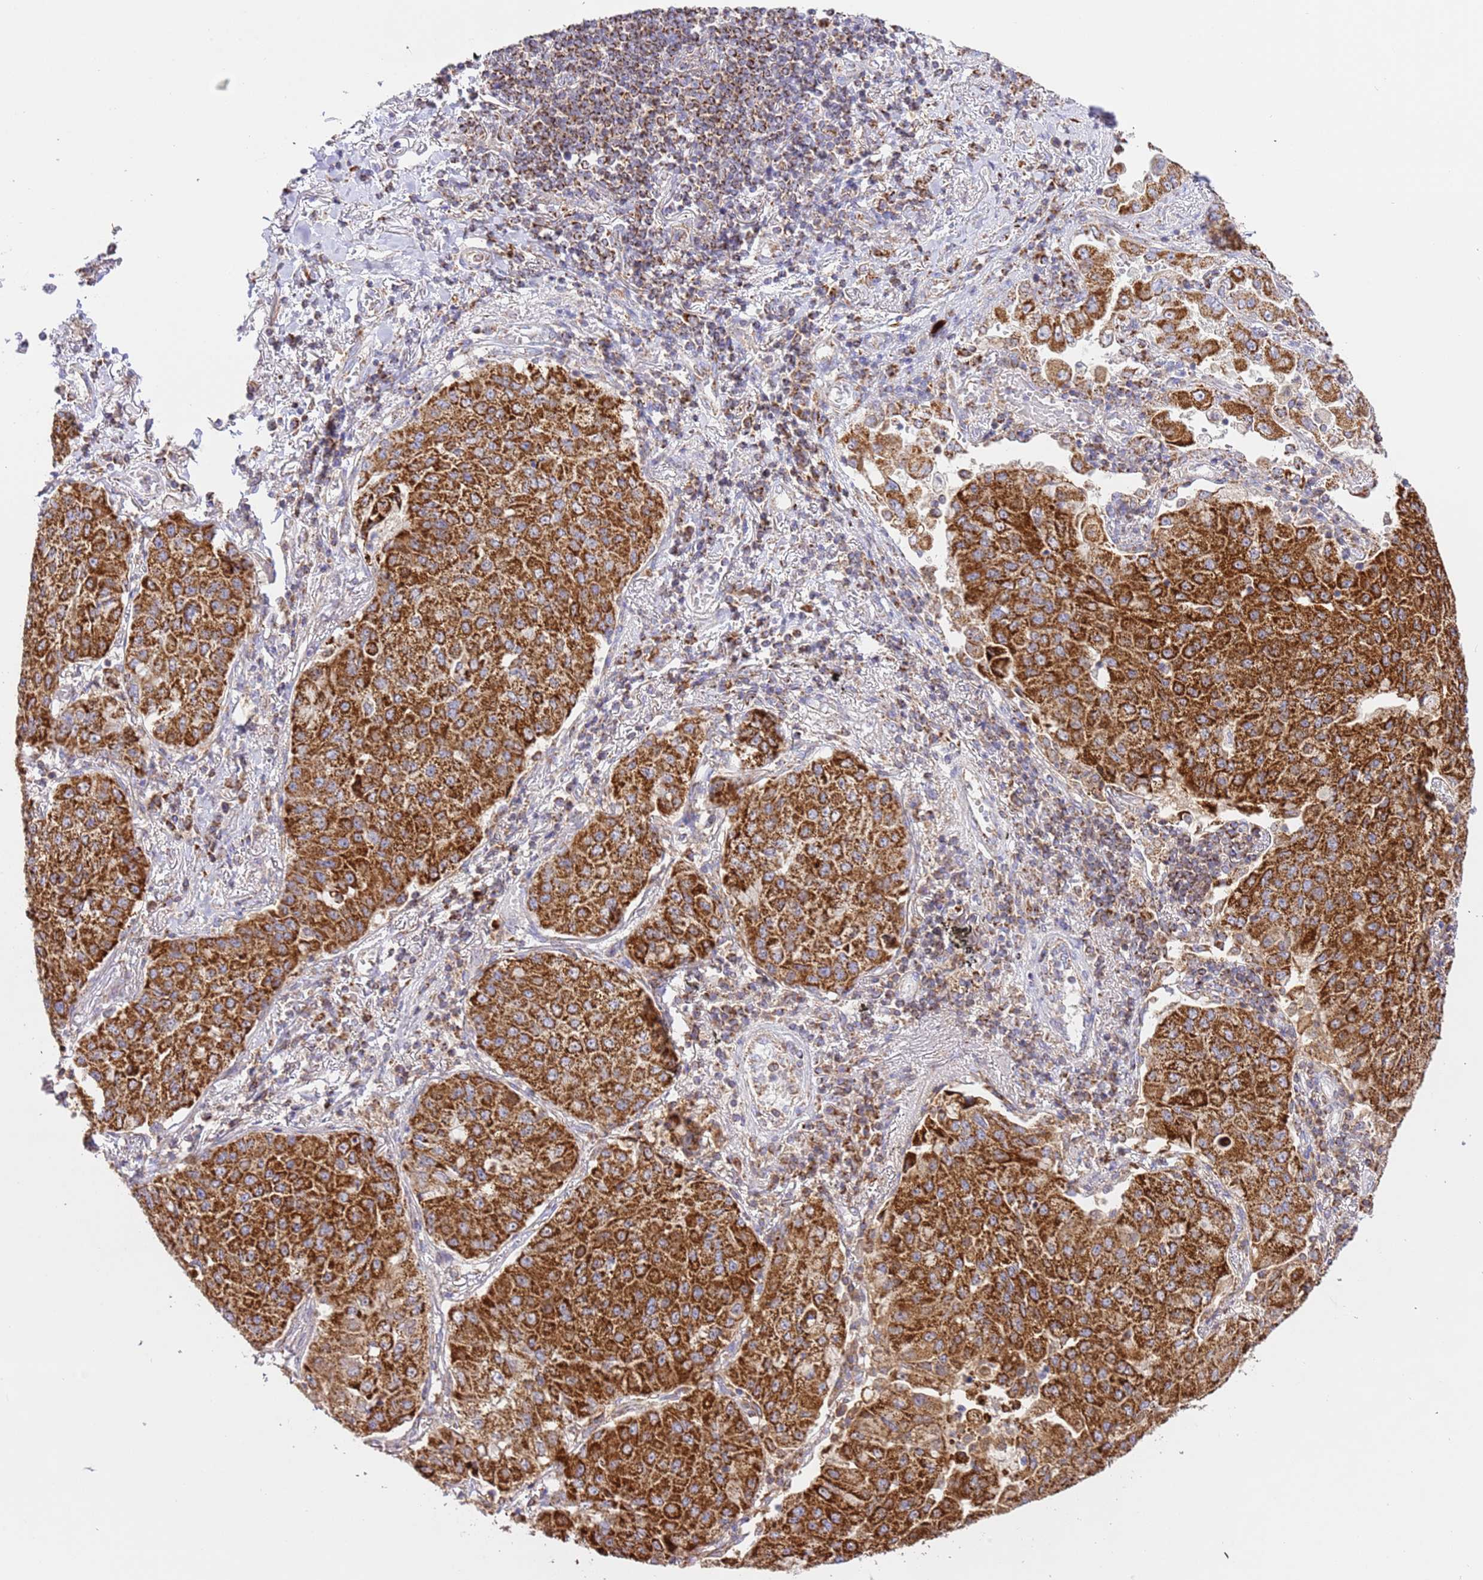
{"staining": {"intensity": "strong", "quantity": ">75%", "location": "cytoplasmic/membranous"}, "tissue": "lung cancer", "cell_type": "Tumor cells", "image_type": "cancer", "snomed": [{"axis": "morphology", "description": "Squamous cell carcinoma, NOS"}, {"axis": "topography", "description": "Lung"}], "caption": "The histopathology image reveals a brown stain indicating the presence of a protein in the cytoplasmic/membranous of tumor cells in lung cancer (squamous cell carcinoma).", "gene": "ZBTB39", "patient": {"sex": "male", "age": 74}}